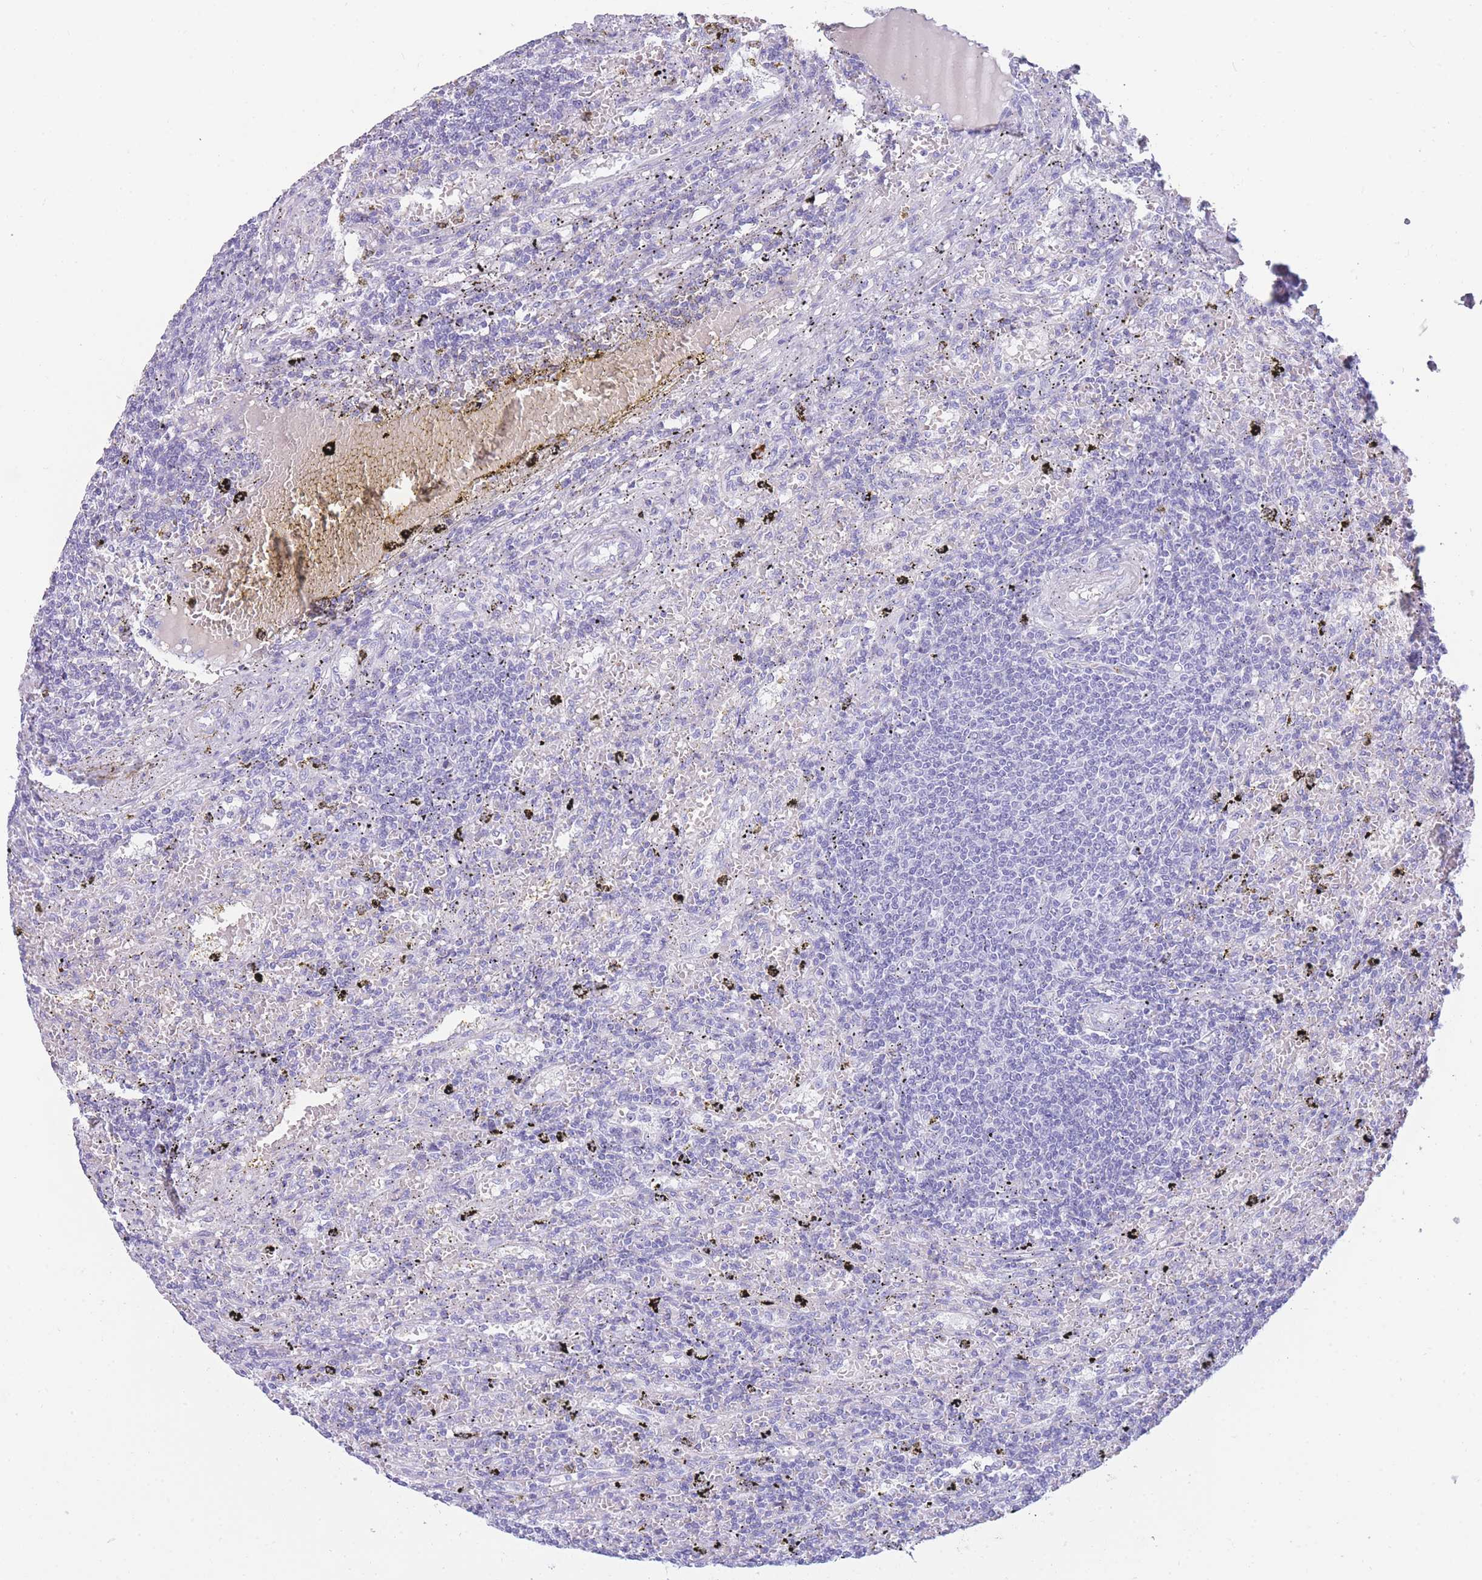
{"staining": {"intensity": "negative", "quantity": "none", "location": "none"}, "tissue": "lymphoma", "cell_type": "Tumor cells", "image_type": "cancer", "snomed": [{"axis": "morphology", "description": "Malignant lymphoma, non-Hodgkin's type, Low grade"}, {"axis": "topography", "description": "Spleen"}], "caption": "IHC histopathology image of neoplastic tissue: lymphoma stained with DAB demonstrates no significant protein expression in tumor cells.", "gene": "TNFSF11", "patient": {"sex": "male", "age": 76}}